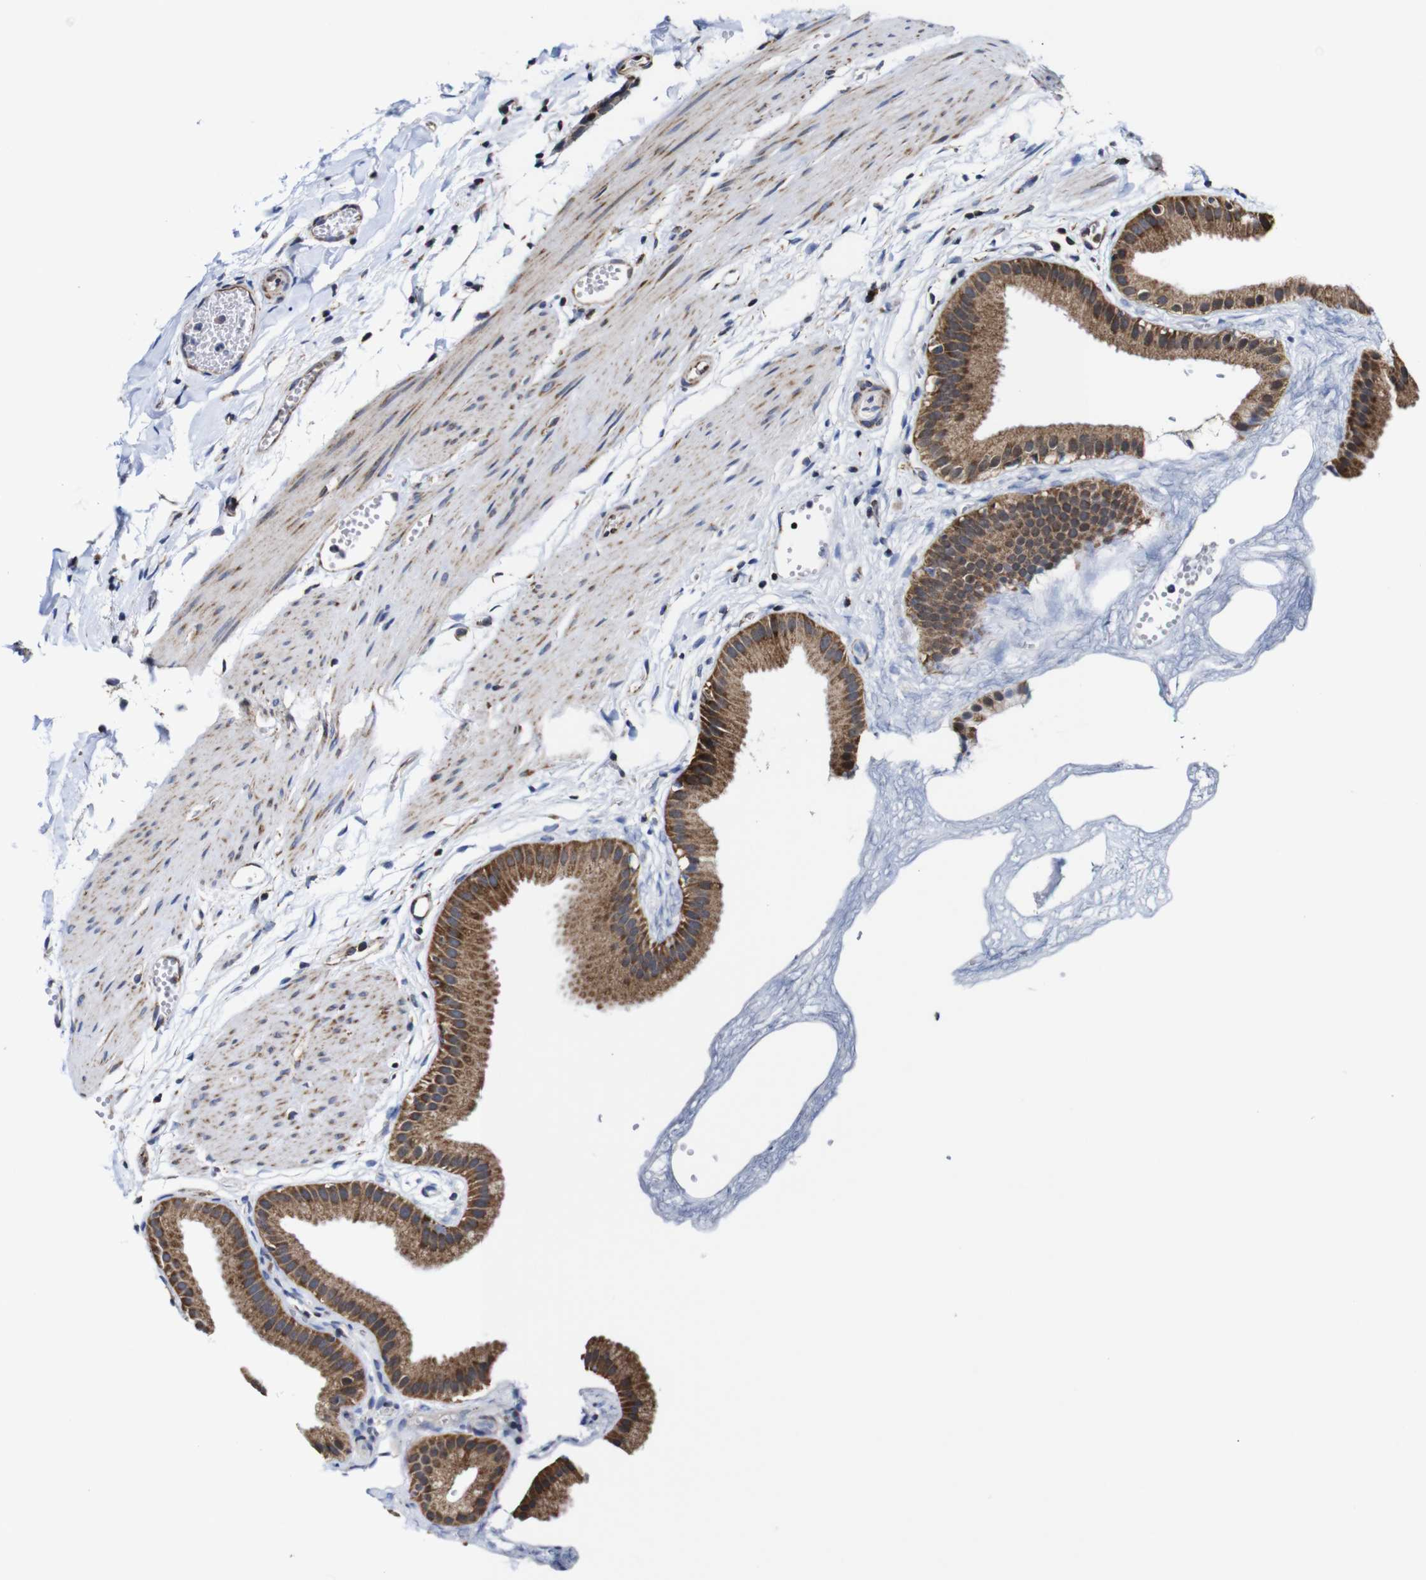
{"staining": {"intensity": "strong", "quantity": ">75%", "location": "cytoplasmic/membranous"}, "tissue": "gallbladder", "cell_type": "Glandular cells", "image_type": "normal", "snomed": [{"axis": "morphology", "description": "Normal tissue, NOS"}, {"axis": "topography", "description": "Gallbladder"}], "caption": "Protein positivity by immunohistochemistry (IHC) shows strong cytoplasmic/membranous staining in about >75% of glandular cells in normal gallbladder. (brown staining indicates protein expression, while blue staining denotes nuclei).", "gene": "C17orf80", "patient": {"sex": "female", "age": 64}}